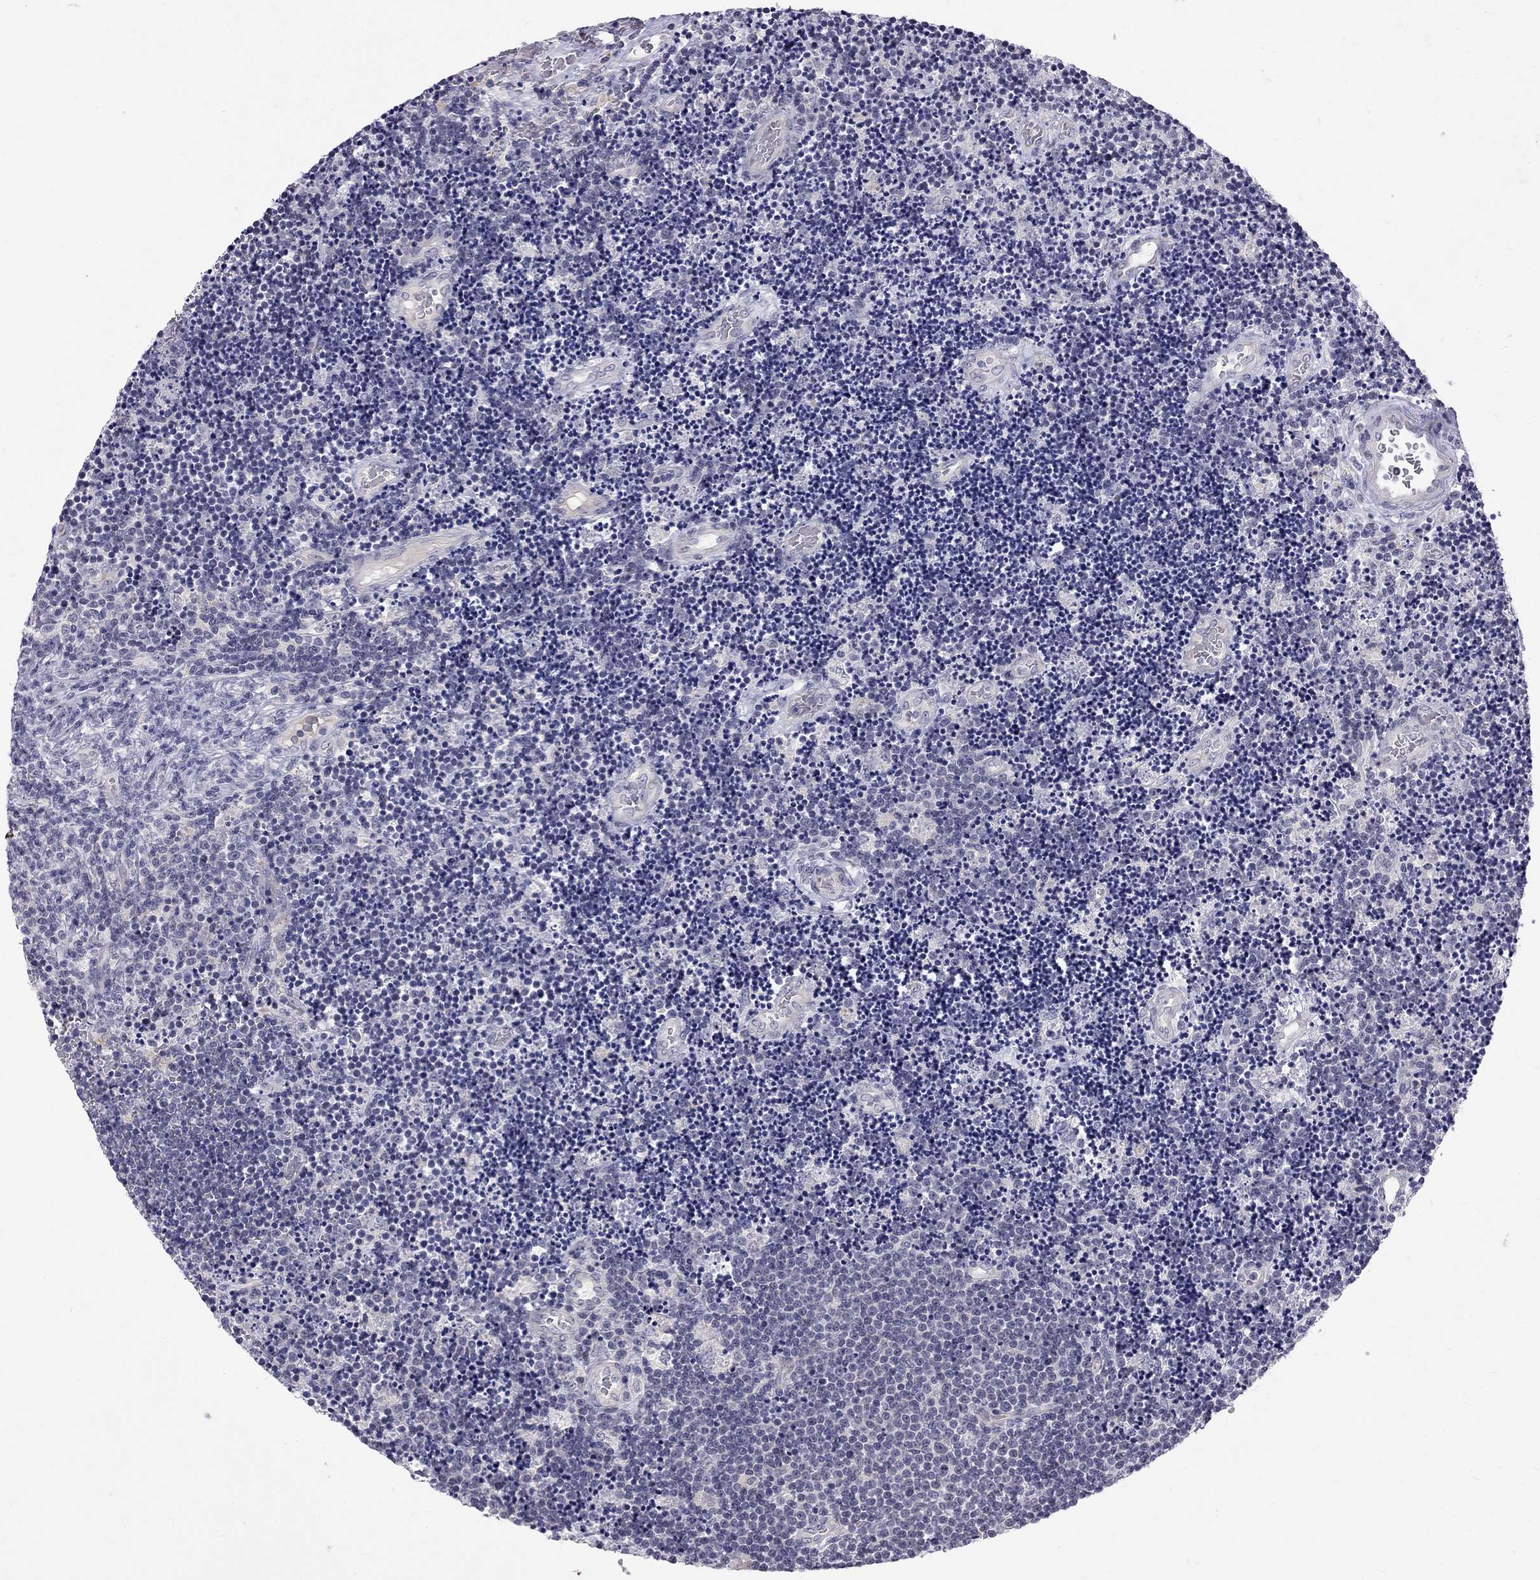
{"staining": {"intensity": "negative", "quantity": "none", "location": "none"}, "tissue": "lymphoma", "cell_type": "Tumor cells", "image_type": "cancer", "snomed": [{"axis": "morphology", "description": "Malignant lymphoma, non-Hodgkin's type, Low grade"}, {"axis": "topography", "description": "Brain"}], "caption": "Immunohistochemical staining of malignant lymphoma, non-Hodgkin's type (low-grade) reveals no significant staining in tumor cells.", "gene": "RTL9", "patient": {"sex": "female", "age": 66}}